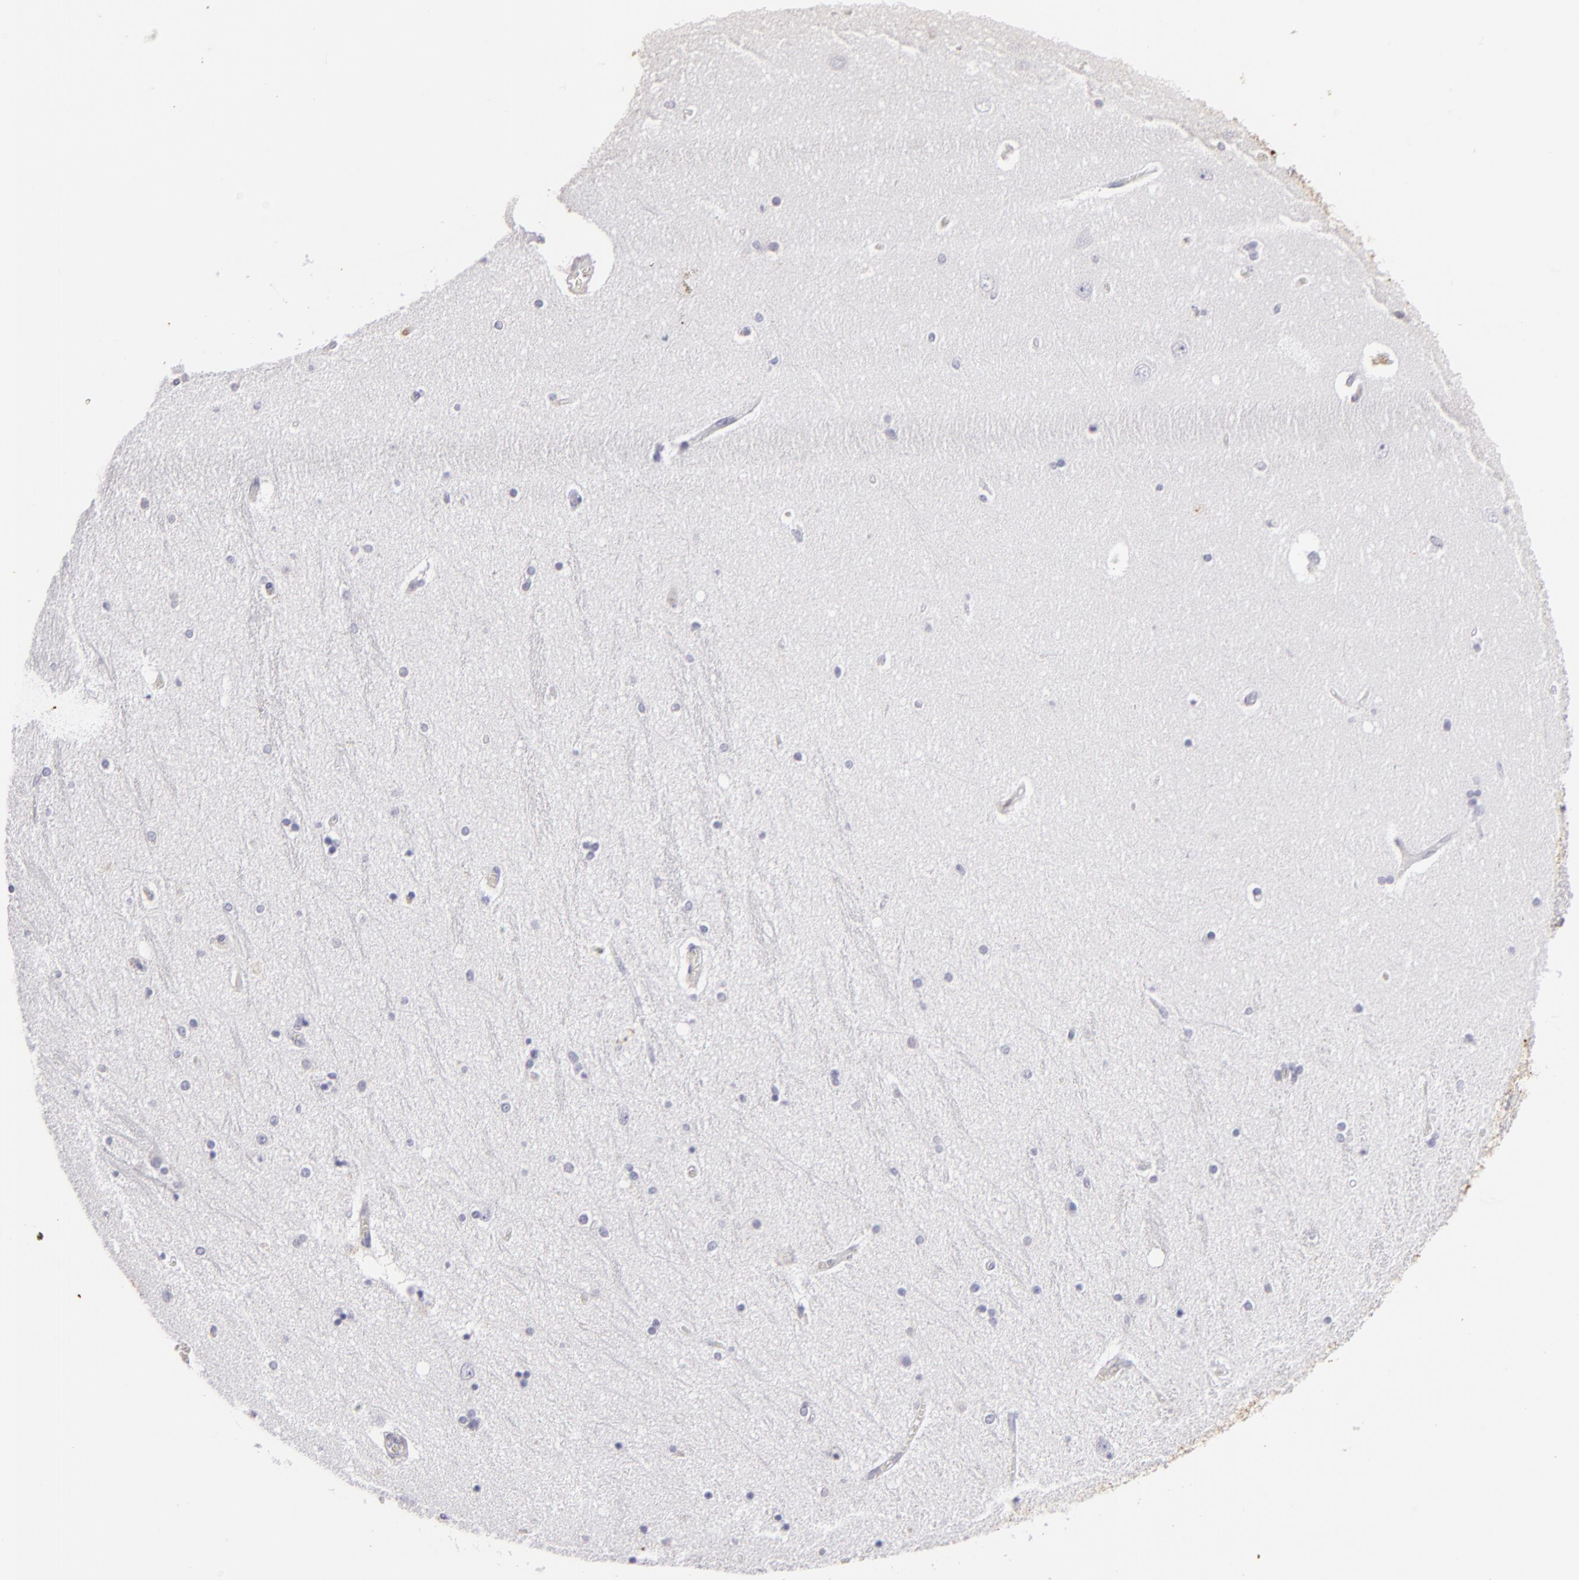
{"staining": {"intensity": "negative", "quantity": "none", "location": "none"}, "tissue": "hippocampus", "cell_type": "Glial cells", "image_type": "normal", "snomed": [{"axis": "morphology", "description": "Normal tissue, NOS"}, {"axis": "topography", "description": "Hippocampus"}], "caption": "The IHC micrograph has no significant positivity in glial cells of hippocampus.", "gene": "S100A2", "patient": {"sex": "female", "age": 54}}